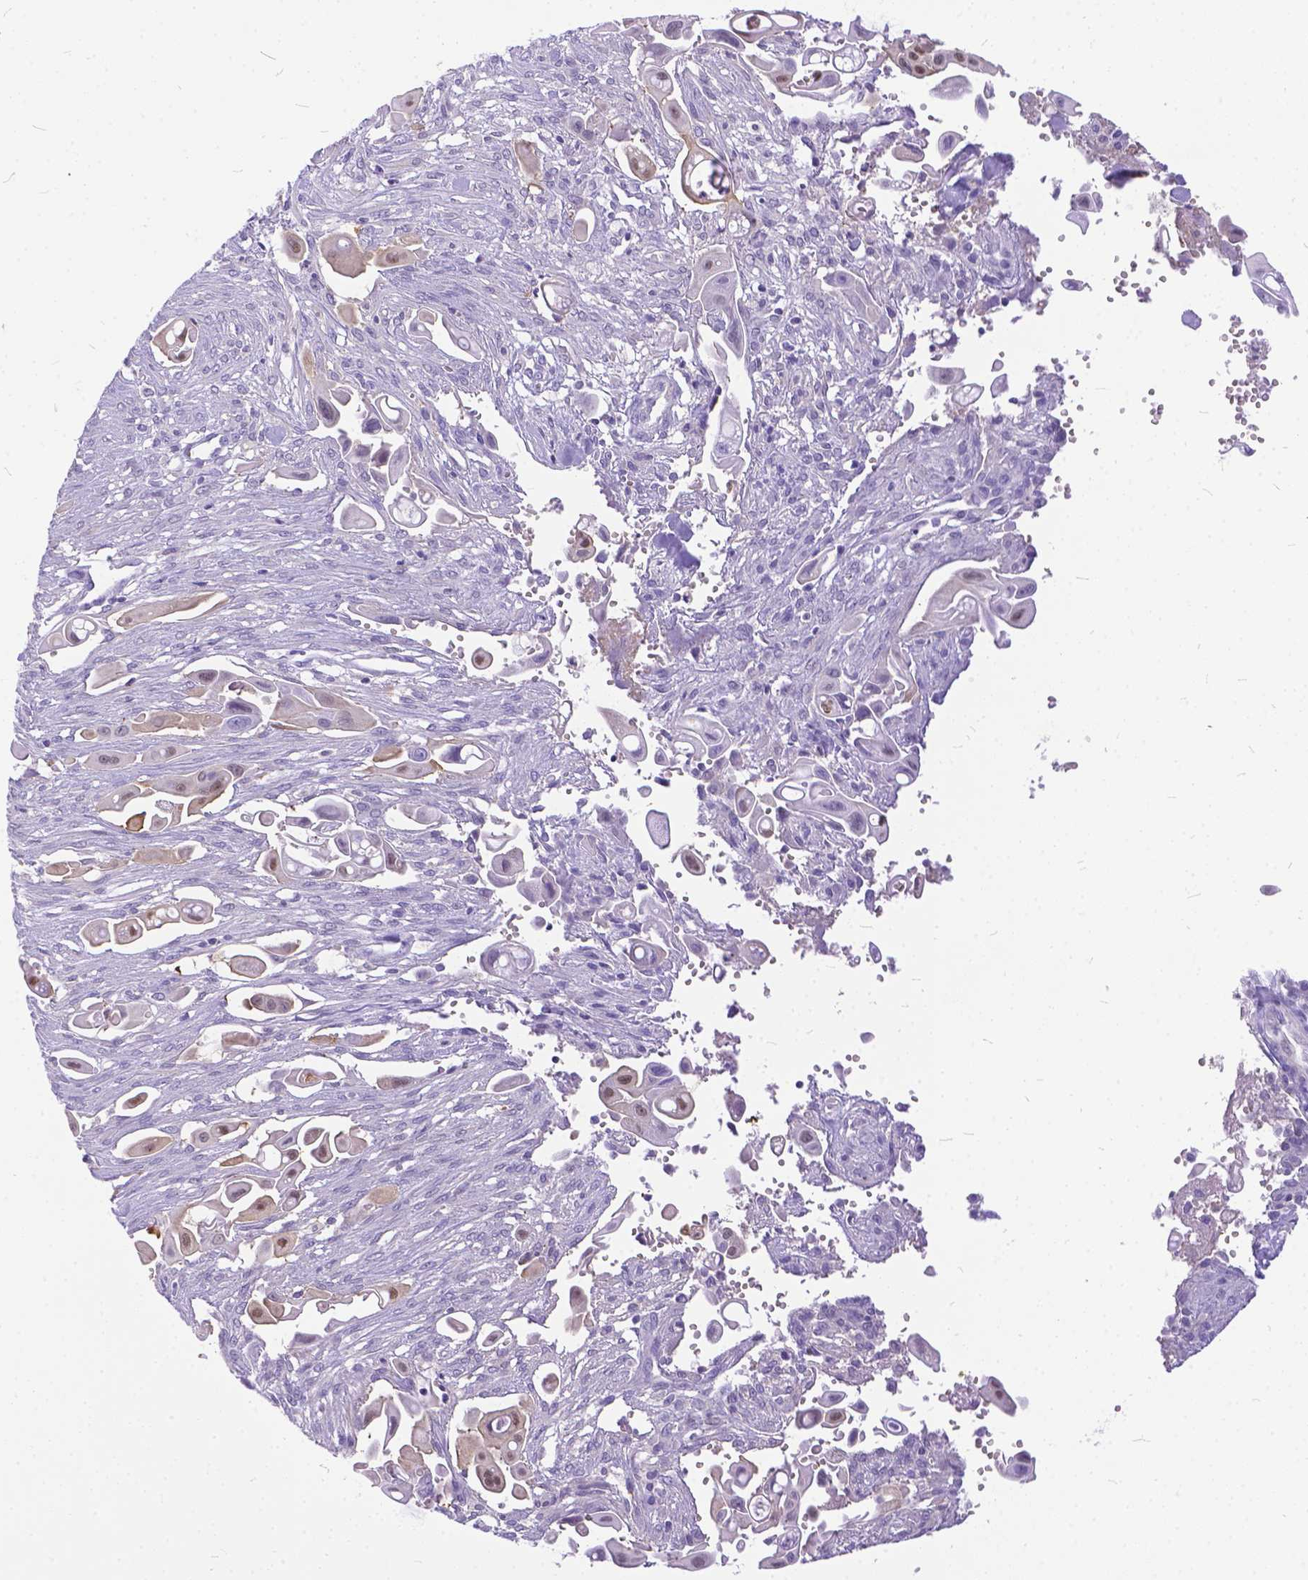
{"staining": {"intensity": "weak", "quantity": "25%-75%", "location": "cytoplasmic/membranous,nuclear"}, "tissue": "pancreatic cancer", "cell_type": "Tumor cells", "image_type": "cancer", "snomed": [{"axis": "morphology", "description": "Adenocarcinoma, NOS"}, {"axis": "topography", "description": "Pancreas"}], "caption": "IHC staining of pancreatic adenocarcinoma, which exhibits low levels of weak cytoplasmic/membranous and nuclear staining in about 25%-75% of tumor cells indicating weak cytoplasmic/membranous and nuclear protein expression. The staining was performed using DAB (brown) for protein detection and nuclei were counterstained in hematoxylin (blue).", "gene": "TMEM169", "patient": {"sex": "male", "age": 50}}